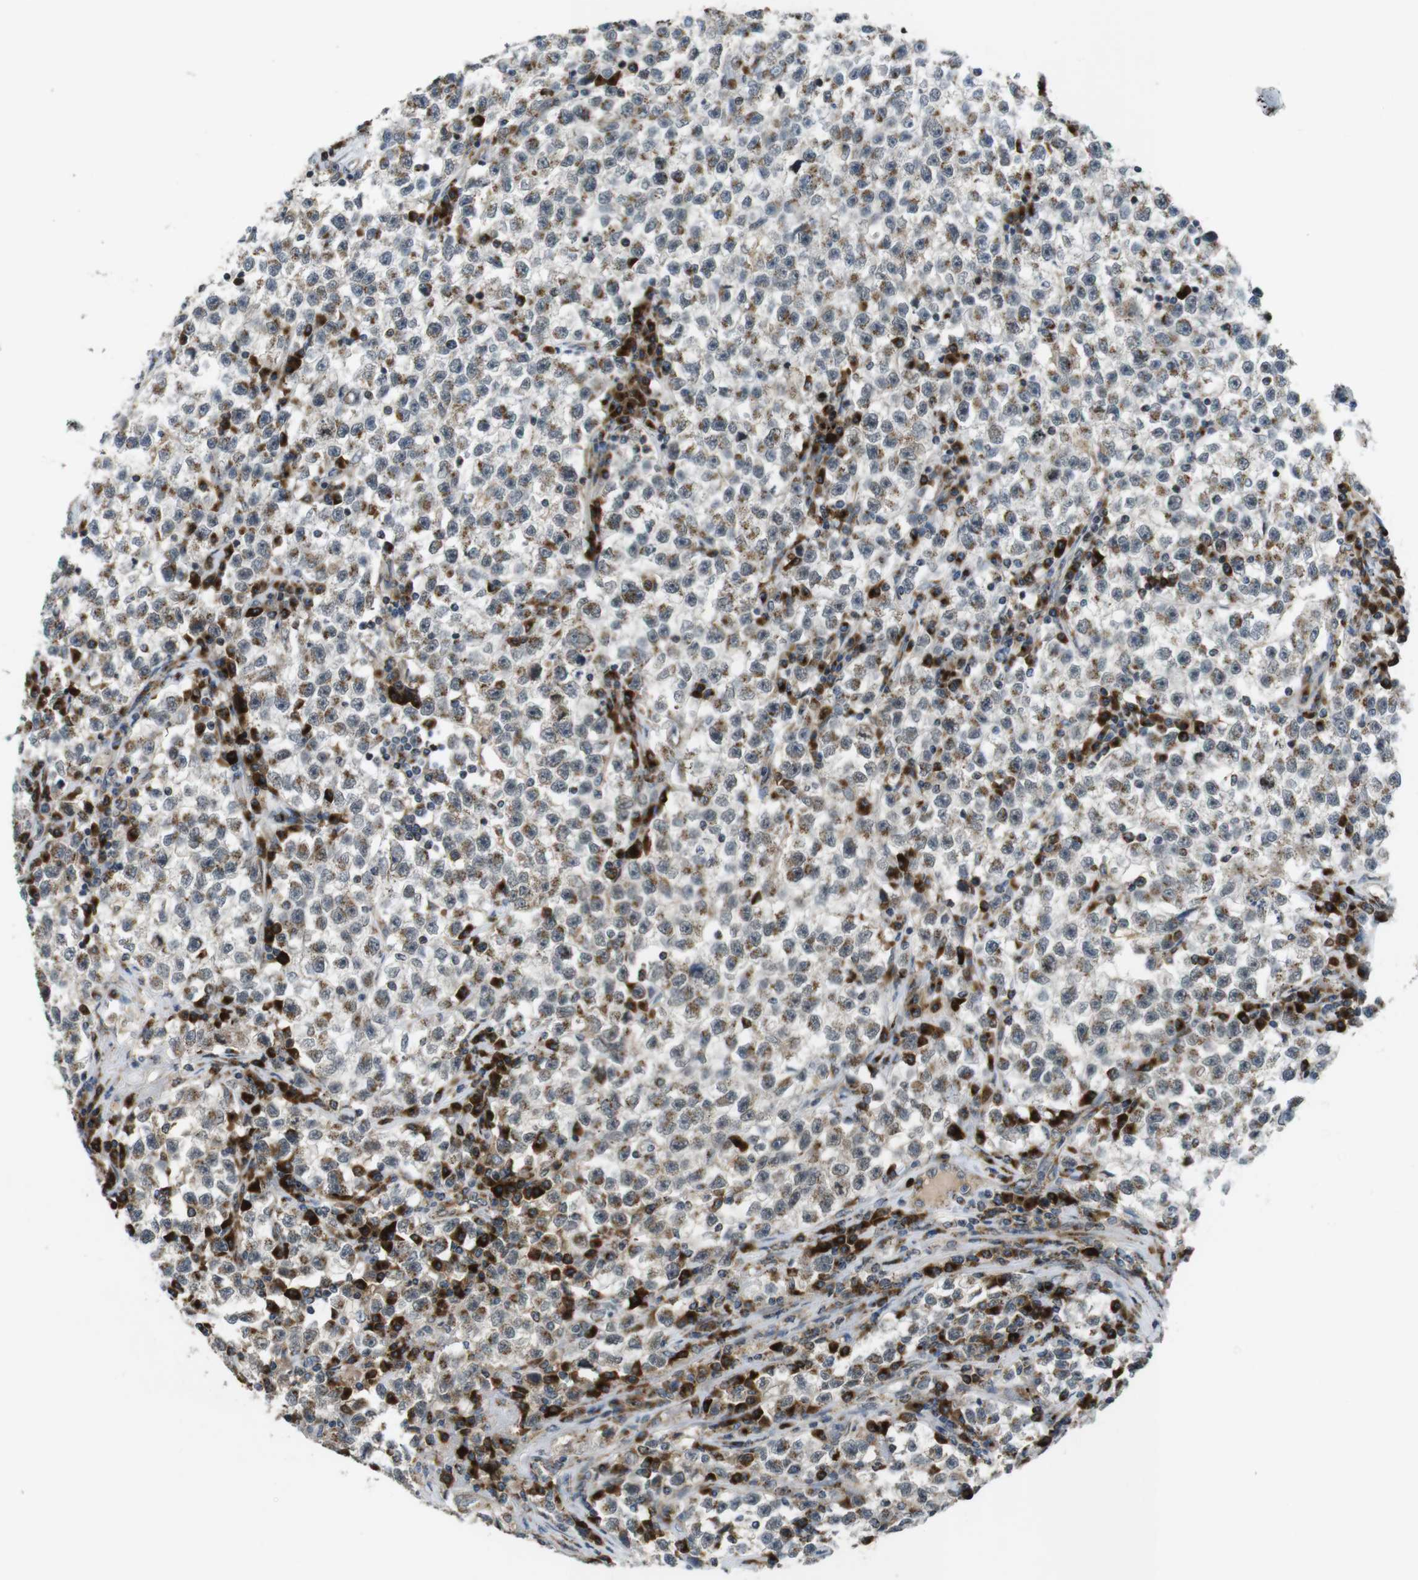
{"staining": {"intensity": "moderate", "quantity": ">75%", "location": "cytoplasmic/membranous"}, "tissue": "testis cancer", "cell_type": "Tumor cells", "image_type": "cancer", "snomed": [{"axis": "morphology", "description": "Seminoma, NOS"}, {"axis": "topography", "description": "Testis"}], "caption": "An IHC micrograph of neoplastic tissue is shown. Protein staining in brown shows moderate cytoplasmic/membranous positivity in seminoma (testis) within tumor cells. Nuclei are stained in blue.", "gene": "ZFPL1", "patient": {"sex": "male", "age": 22}}